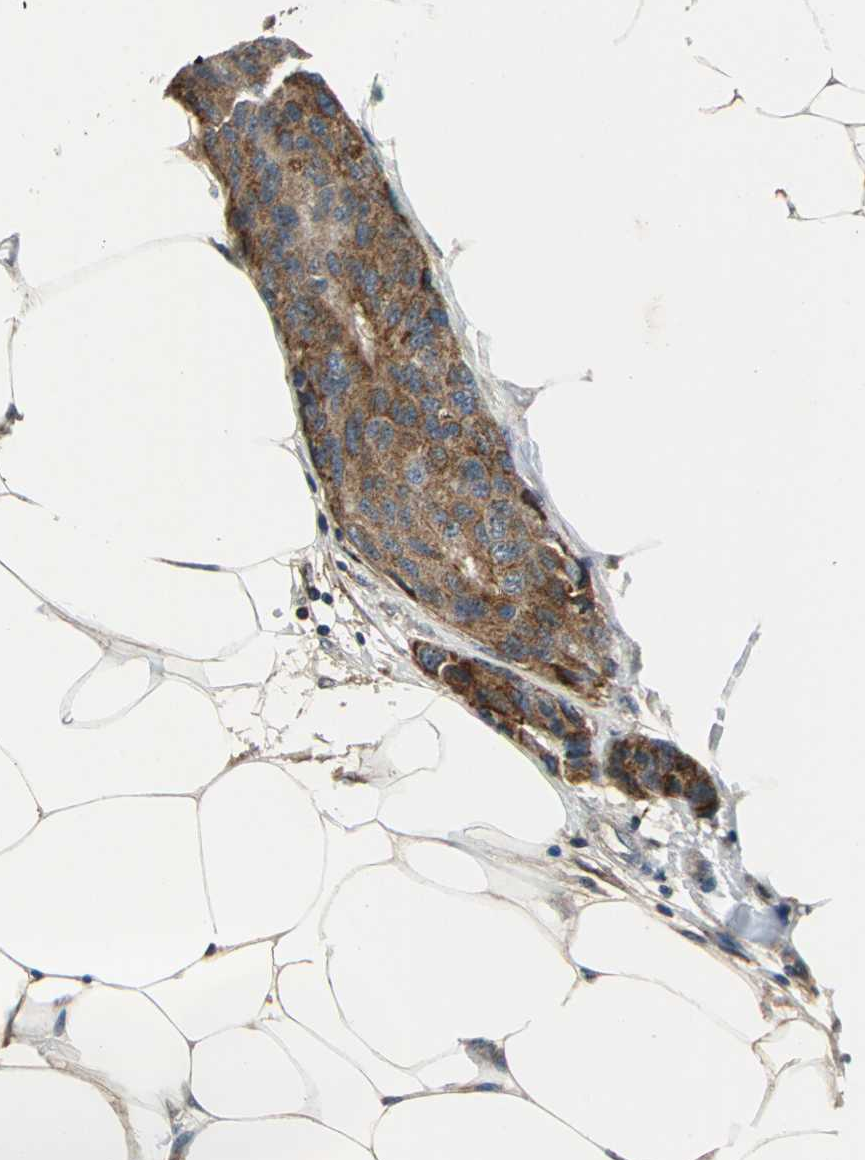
{"staining": {"intensity": "moderate", "quantity": ">75%", "location": "cytoplasmic/membranous"}, "tissue": "breast cancer", "cell_type": "Tumor cells", "image_type": "cancer", "snomed": [{"axis": "morphology", "description": "Duct carcinoma"}, {"axis": "topography", "description": "Breast"}], "caption": "Immunohistochemical staining of human breast cancer displays moderate cytoplasmic/membranous protein staining in approximately >75% of tumor cells. Nuclei are stained in blue.", "gene": "SLC19A2", "patient": {"sex": "female", "age": 80}}